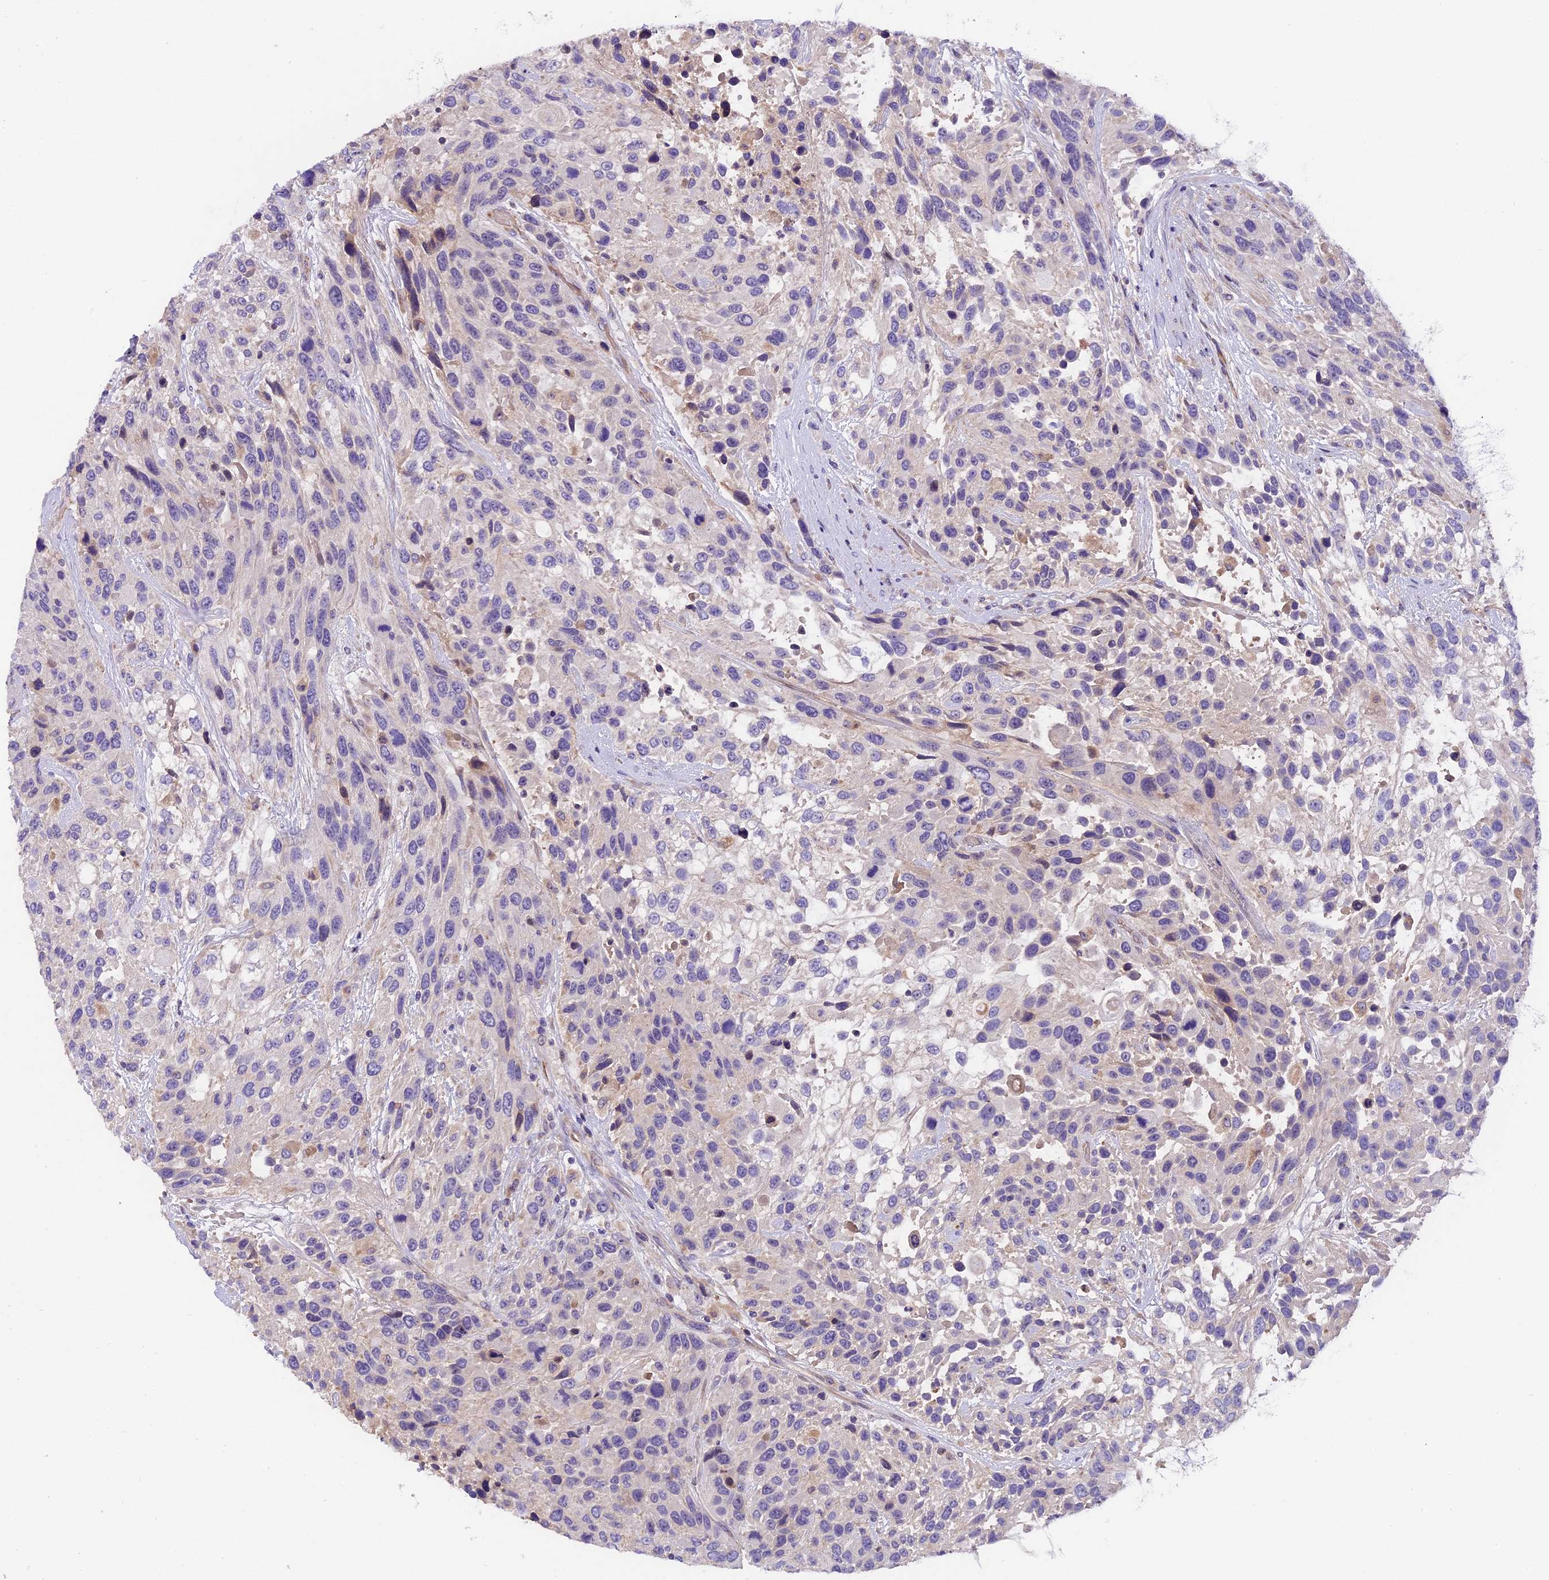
{"staining": {"intensity": "negative", "quantity": "none", "location": "none"}, "tissue": "urothelial cancer", "cell_type": "Tumor cells", "image_type": "cancer", "snomed": [{"axis": "morphology", "description": "Urothelial carcinoma, High grade"}, {"axis": "topography", "description": "Urinary bladder"}], "caption": "Immunohistochemical staining of human high-grade urothelial carcinoma exhibits no significant positivity in tumor cells.", "gene": "CCDC32", "patient": {"sex": "female", "age": 70}}